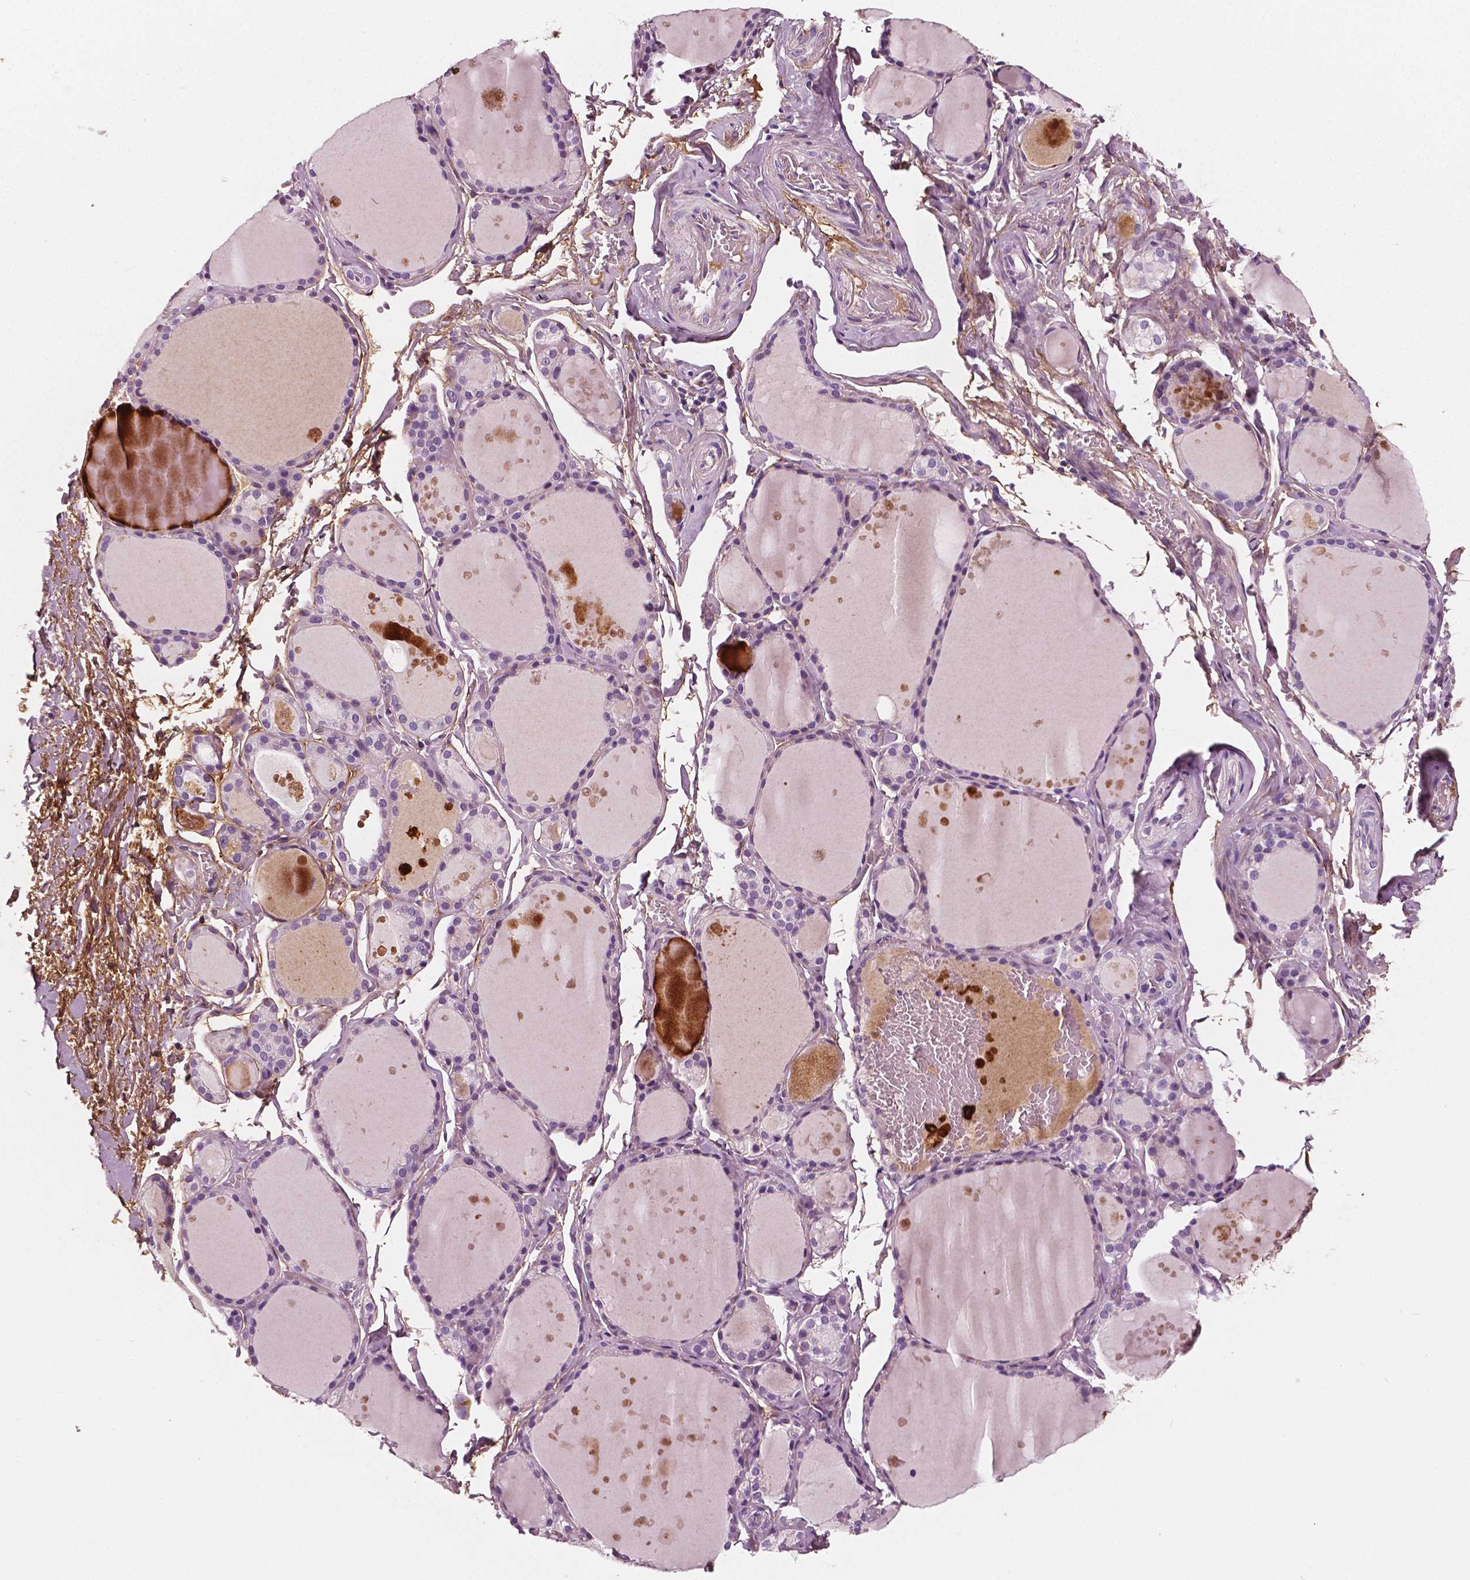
{"staining": {"intensity": "negative", "quantity": "none", "location": "none"}, "tissue": "thyroid gland", "cell_type": "Glandular cells", "image_type": "normal", "snomed": [{"axis": "morphology", "description": "Normal tissue, NOS"}, {"axis": "topography", "description": "Thyroid gland"}], "caption": "High power microscopy micrograph of an immunohistochemistry (IHC) histopathology image of normal thyroid gland, revealing no significant positivity in glandular cells. Brightfield microscopy of immunohistochemistry stained with DAB (brown) and hematoxylin (blue), captured at high magnification.", "gene": "FBLN1", "patient": {"sex": "male", "age": 68}}